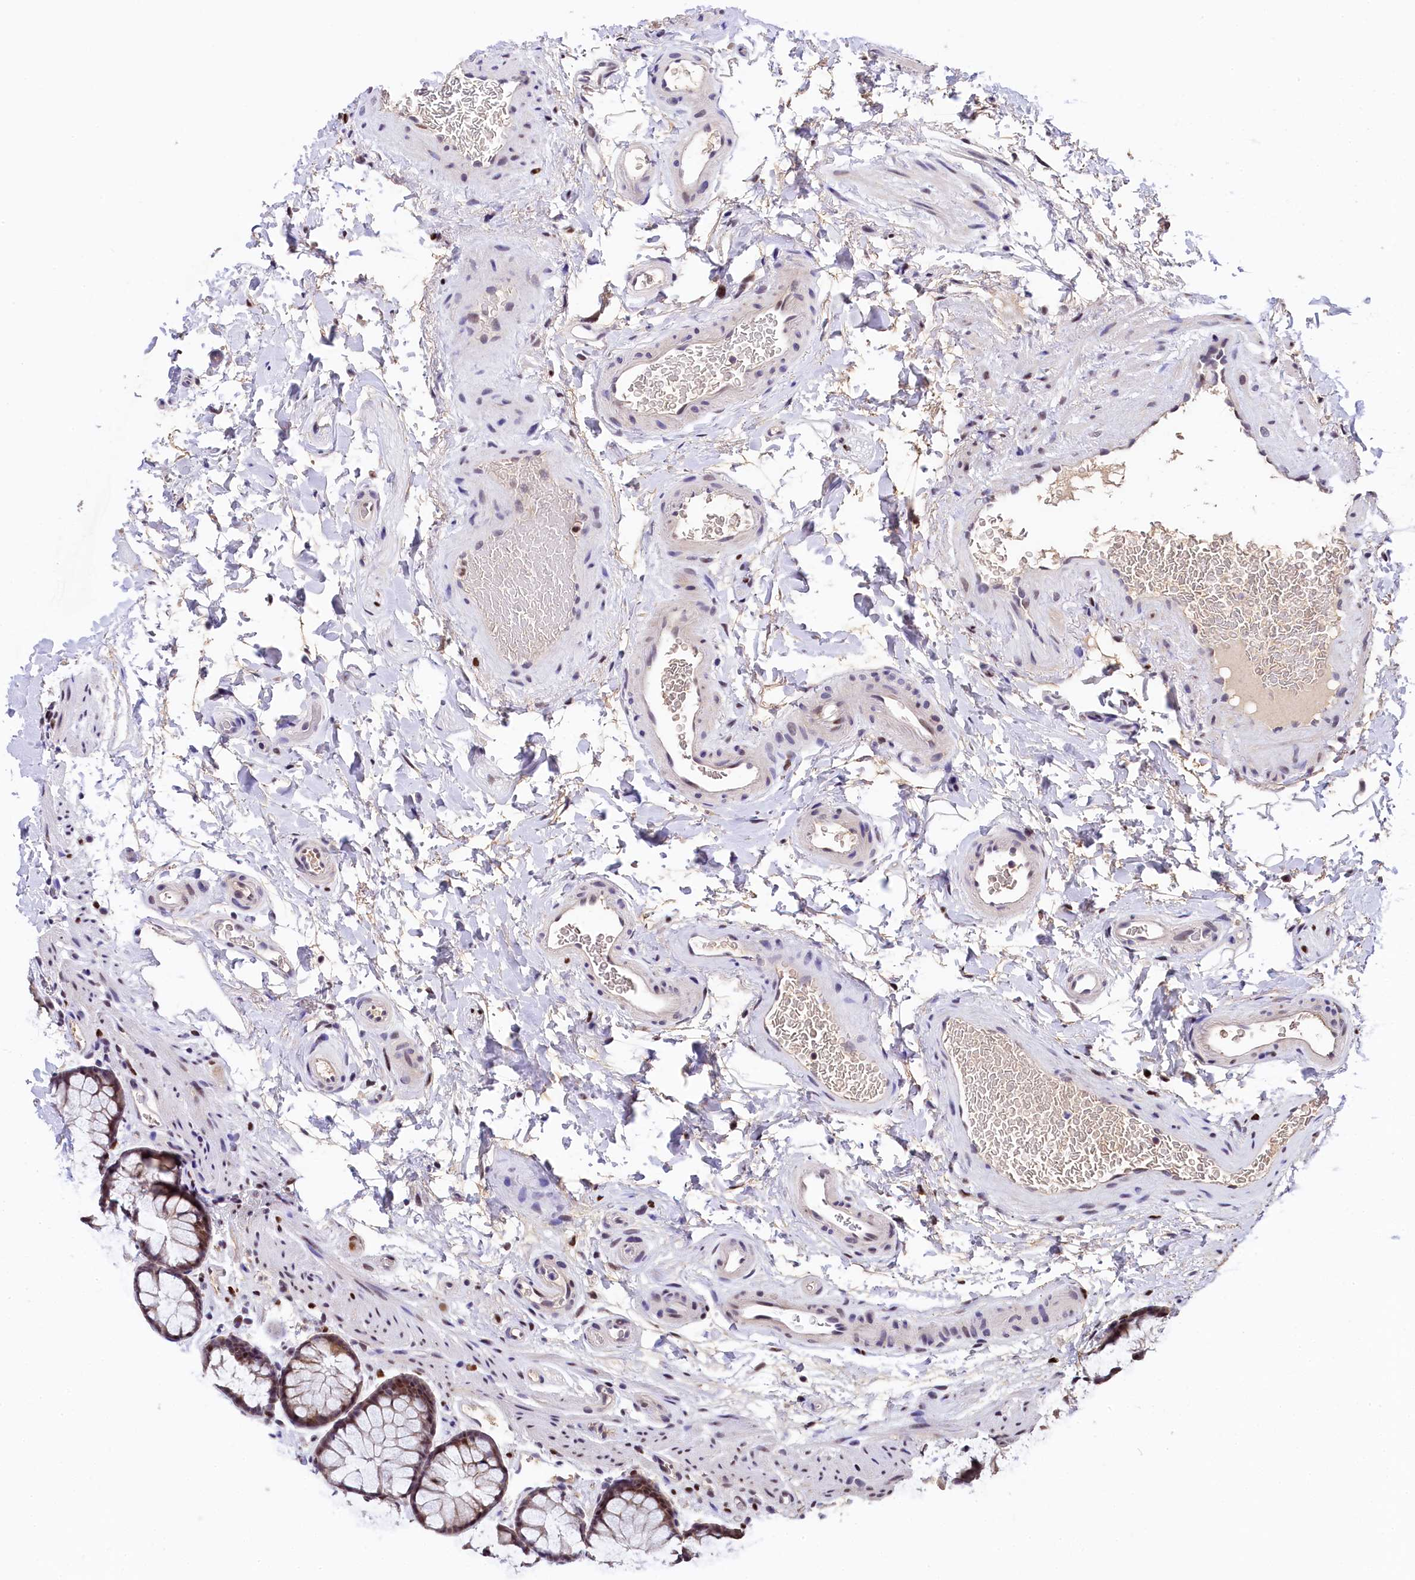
{"staining": {"intensity": "moderate", "quantity": ">75%", "location": "nuclear"}, "tissue": "colon", "cell_type": "Endothelial cells", "image_type": "normal", "snomed": [{"axis": "morphology", "description": "Normal tissue, NOS"}, {"axis": "topography", "description": "Colon"}], "caption": "DAB immunohistochemical staining of benign human colon reveals moderate nuclear protein staining in about >75% of endothelial cells.", "gene": "HECTD4", "patient": {"sex": "female", "age": 82}}